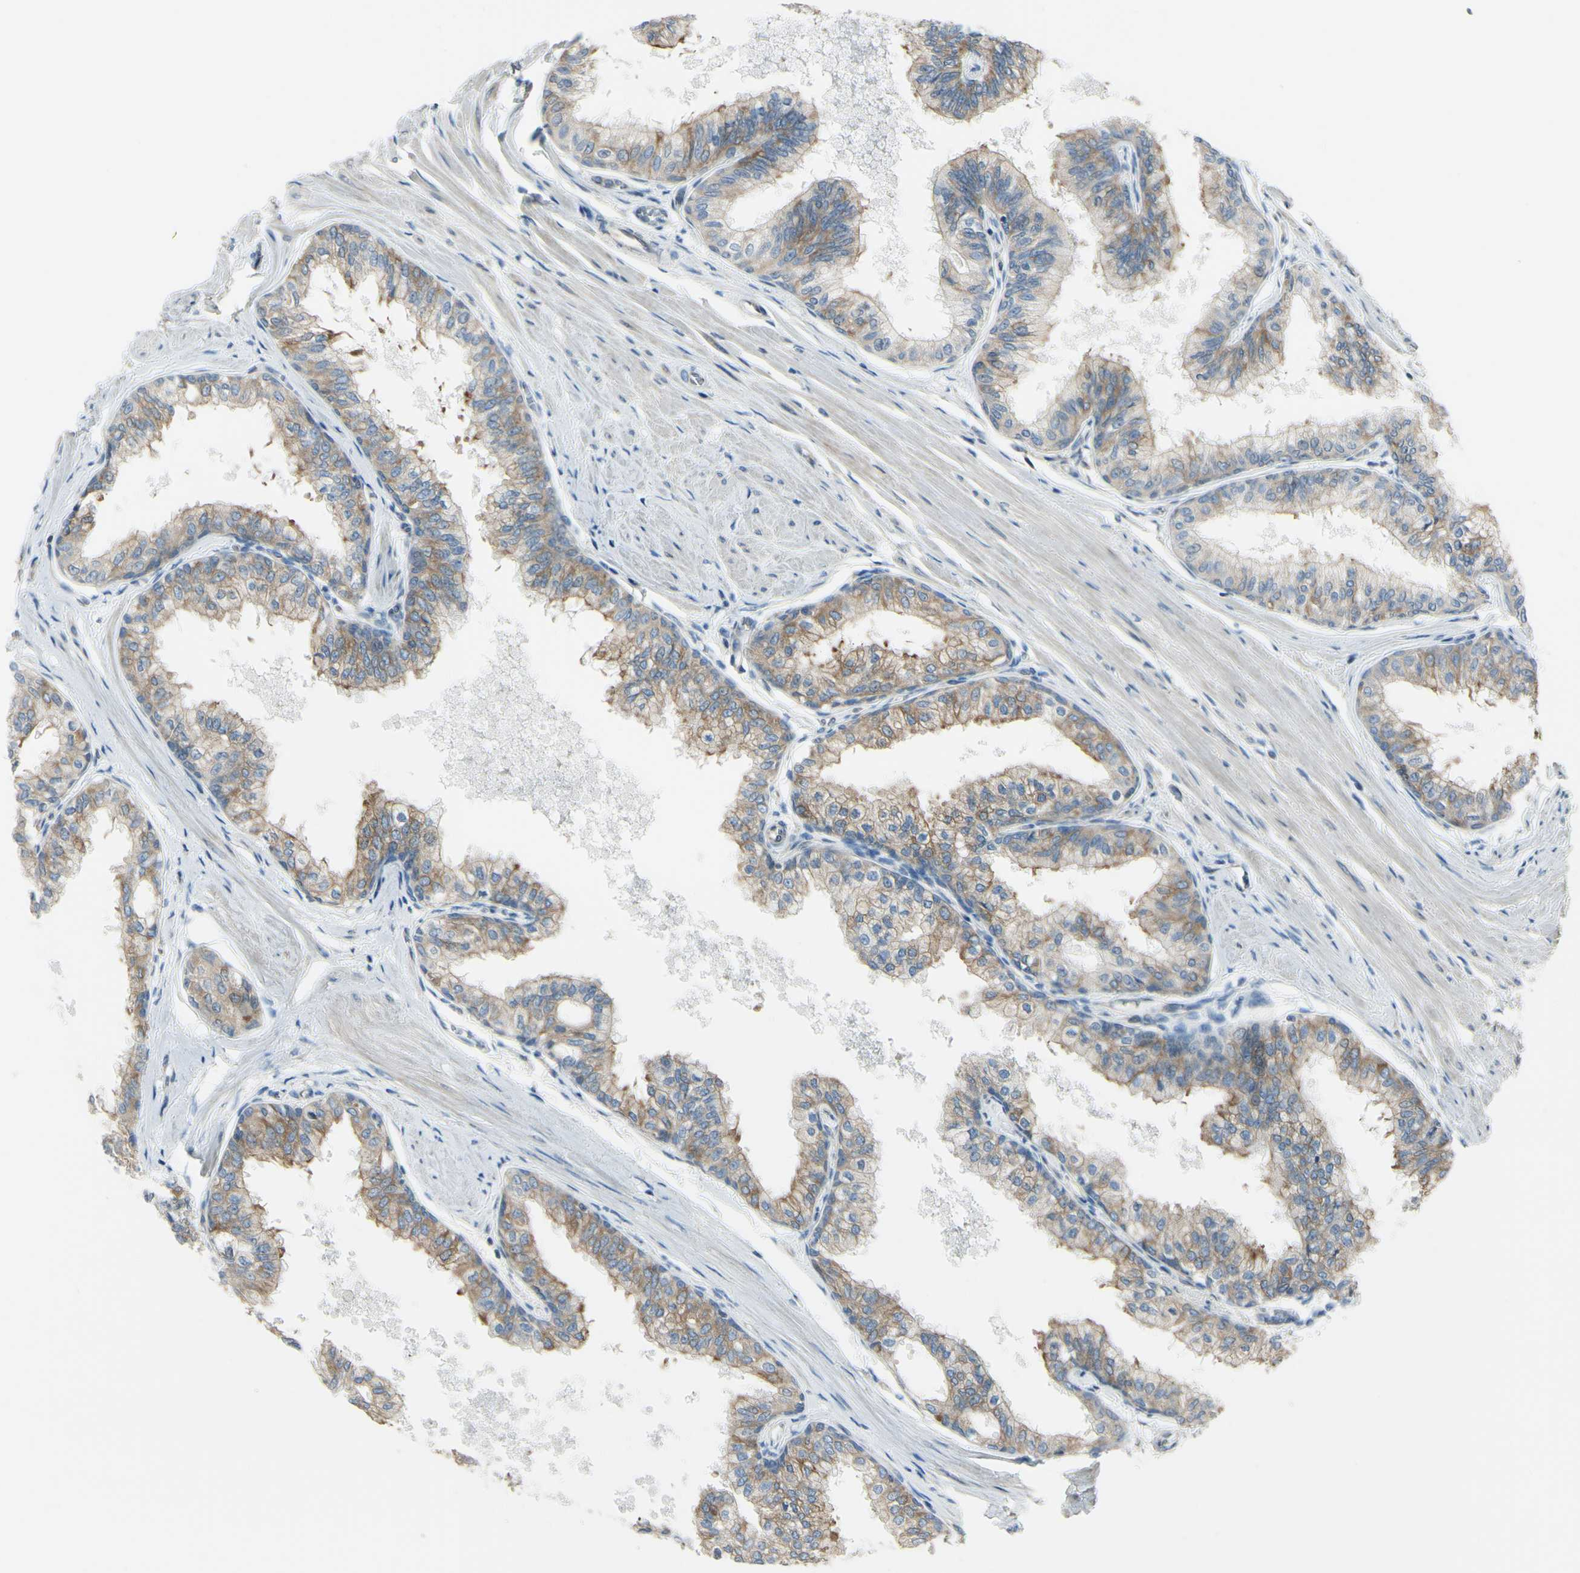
{"staining": {"intensity": "moderate", "quantity": ">75%", "location": "cytoplasmic/membranous"}, "tissue": "prostate", "cell_type": "Glandular cells", "image_type": "normal", "snomed": [{"axis": "morphology", "description": "Normal tissue, NOS"}, {"axis": "topography", "description": "Prostate"}, {"axis": "topography", "description": "Seminal veicle"}], "caption": "High-magnification brightfield microscopy of benign prostate stained with DAB (brown) and counterstained with hematoxylin (blue). glandular cells exhibit moderate cytoplasmic/membranous expression is present in approximately>75% of cells.", "gene": "SELENOS", "patient": {"sex": "male", "age": 60}}